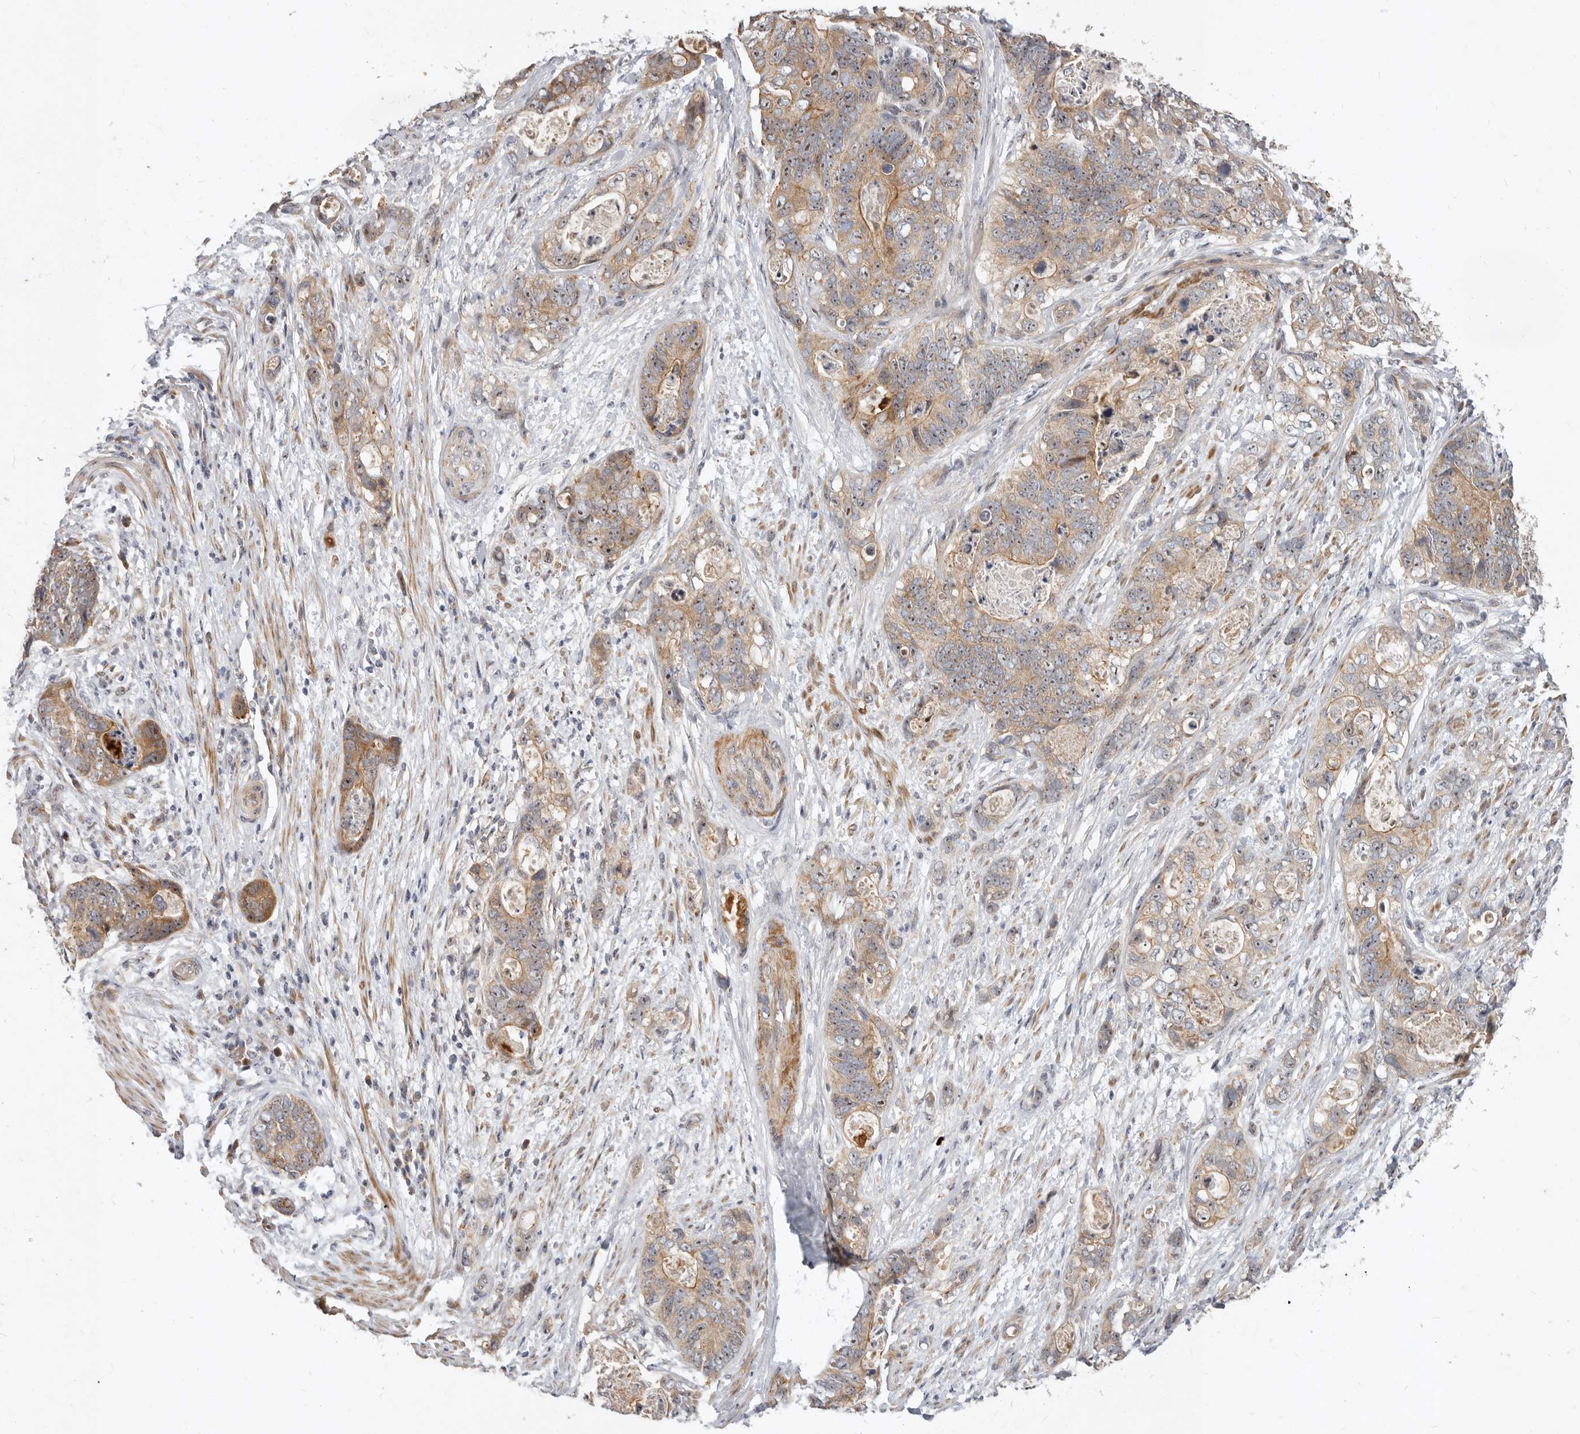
{"staining": {"intensity": "moderate", "quantity": "25%-75%", "location": "cytoplasmic/membranous,nuclear"}, "tissue": "stomach cancer", "cell_type": "Tumor cells", "image_type": "cancer", "snomed": [{"axis": "morphology", "description": "Normal tissue, NOS"}, {"axis": "morphology", "description": "Adenocarcinoma, NOS"}, {"axis": "topography", "description": "Stomach"}], "caption": "Tumor cells show medium levels of moderate cytoplasmic/membranous and nuclear staining in approximately 25%-75% of cells in stomach cancer.", "gene": "MICALL2", "patient": {"sex": "female", "age": 89}}